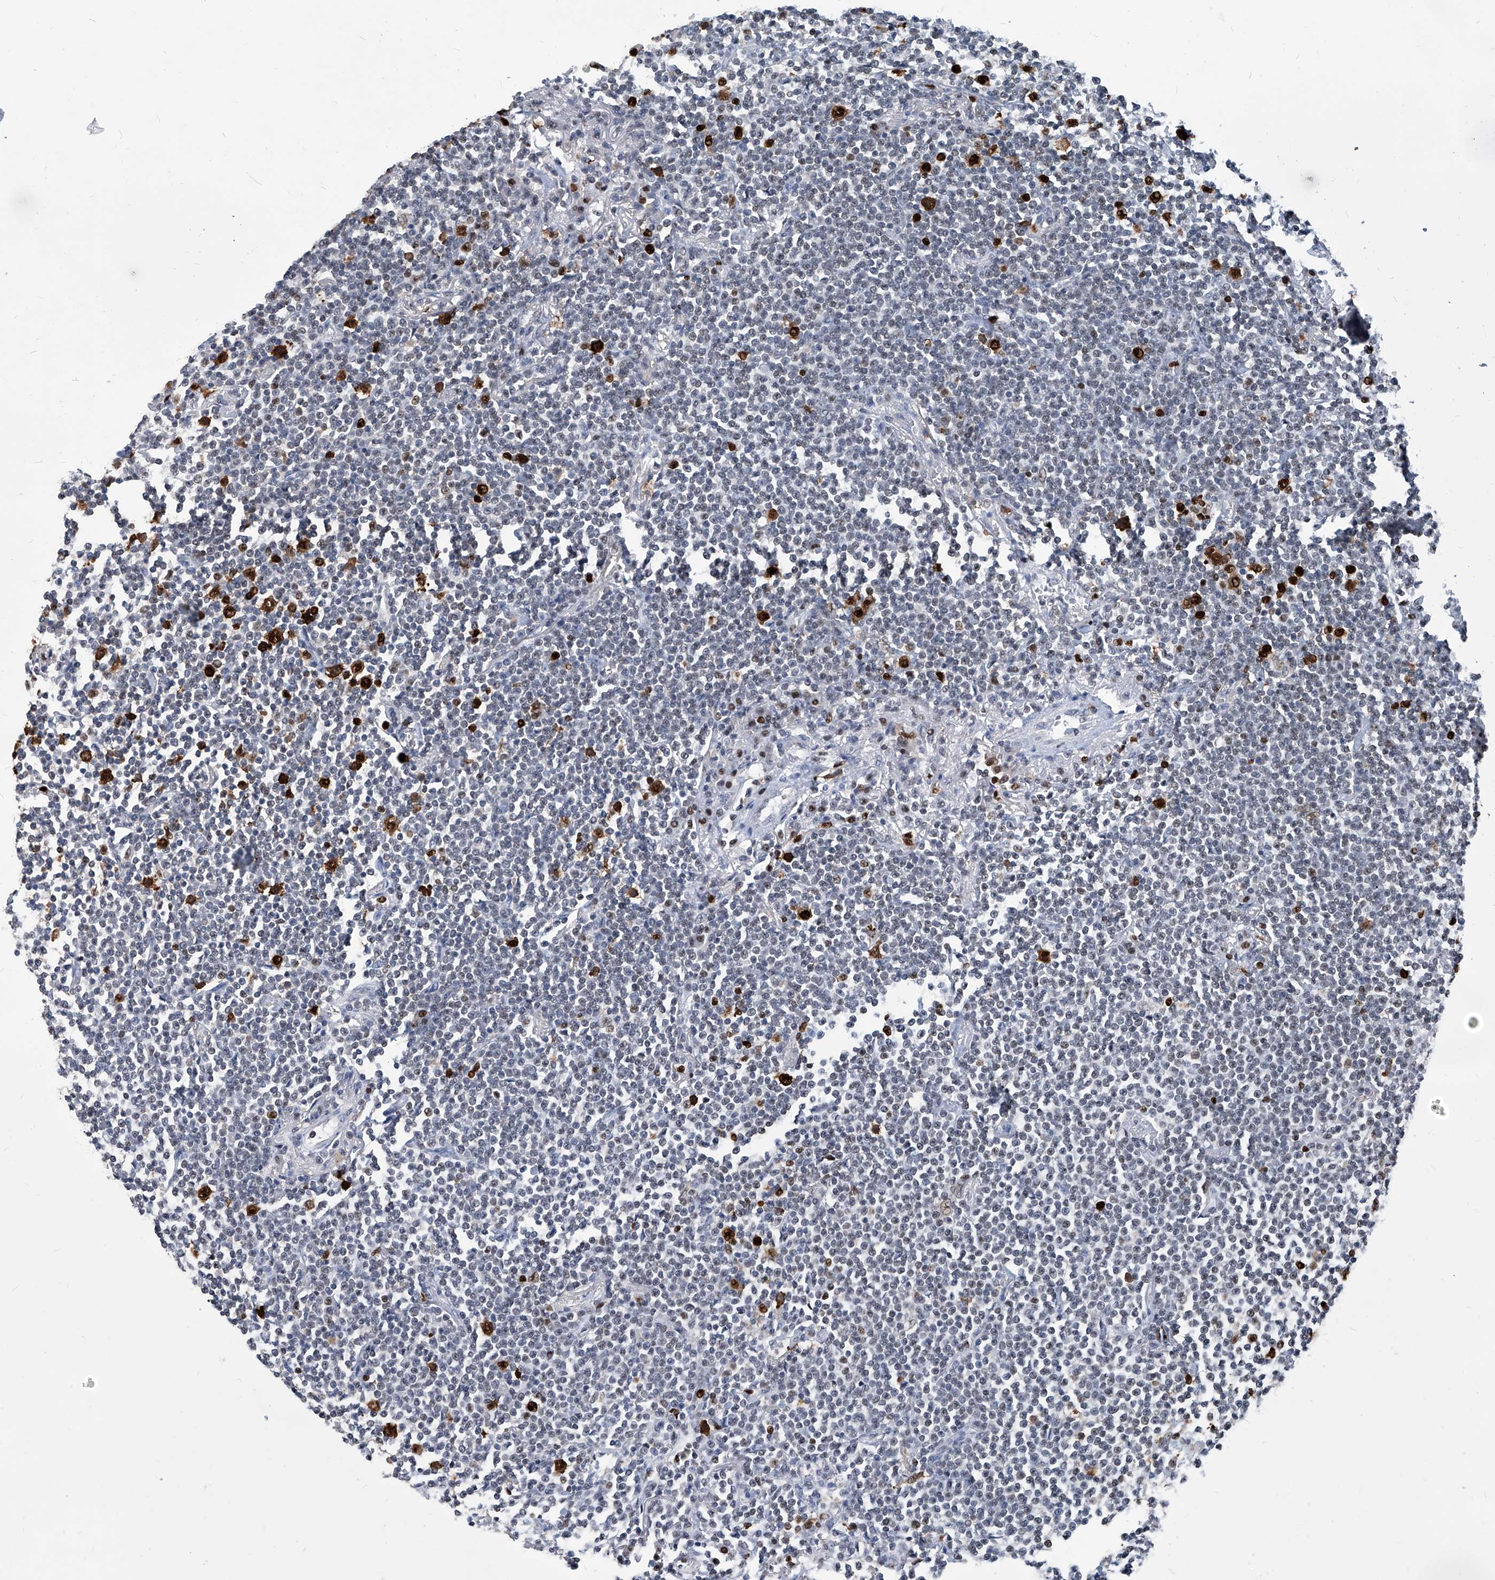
{"staining": {"intensity": "strong", "quantity": "<25%", "location": "cytoplasmic/membranous,nuclear"}, "tissue": "lymphoma", "cell_type": "Tumor cells", "image_type": "cancer", "snomed": [{"axis": "morphology", "description": "Malignant lymphoma, non-Hodgkin's type, Low grade"}, {"axis": "topography", "description": "Lung"}], "caption": "Immunohistochemical staining of human malignant lymphoma, non-Hodgkin's type (low-grade) displays medium levels of strong cytoplasmic/membranous and nuclear expression in approximately <25% of tumor cells. (DAB = brown stain, brightfield microscopy at high magnification).", "gene": "PCNA", "patient": {"sex": "female", "age": 71}}